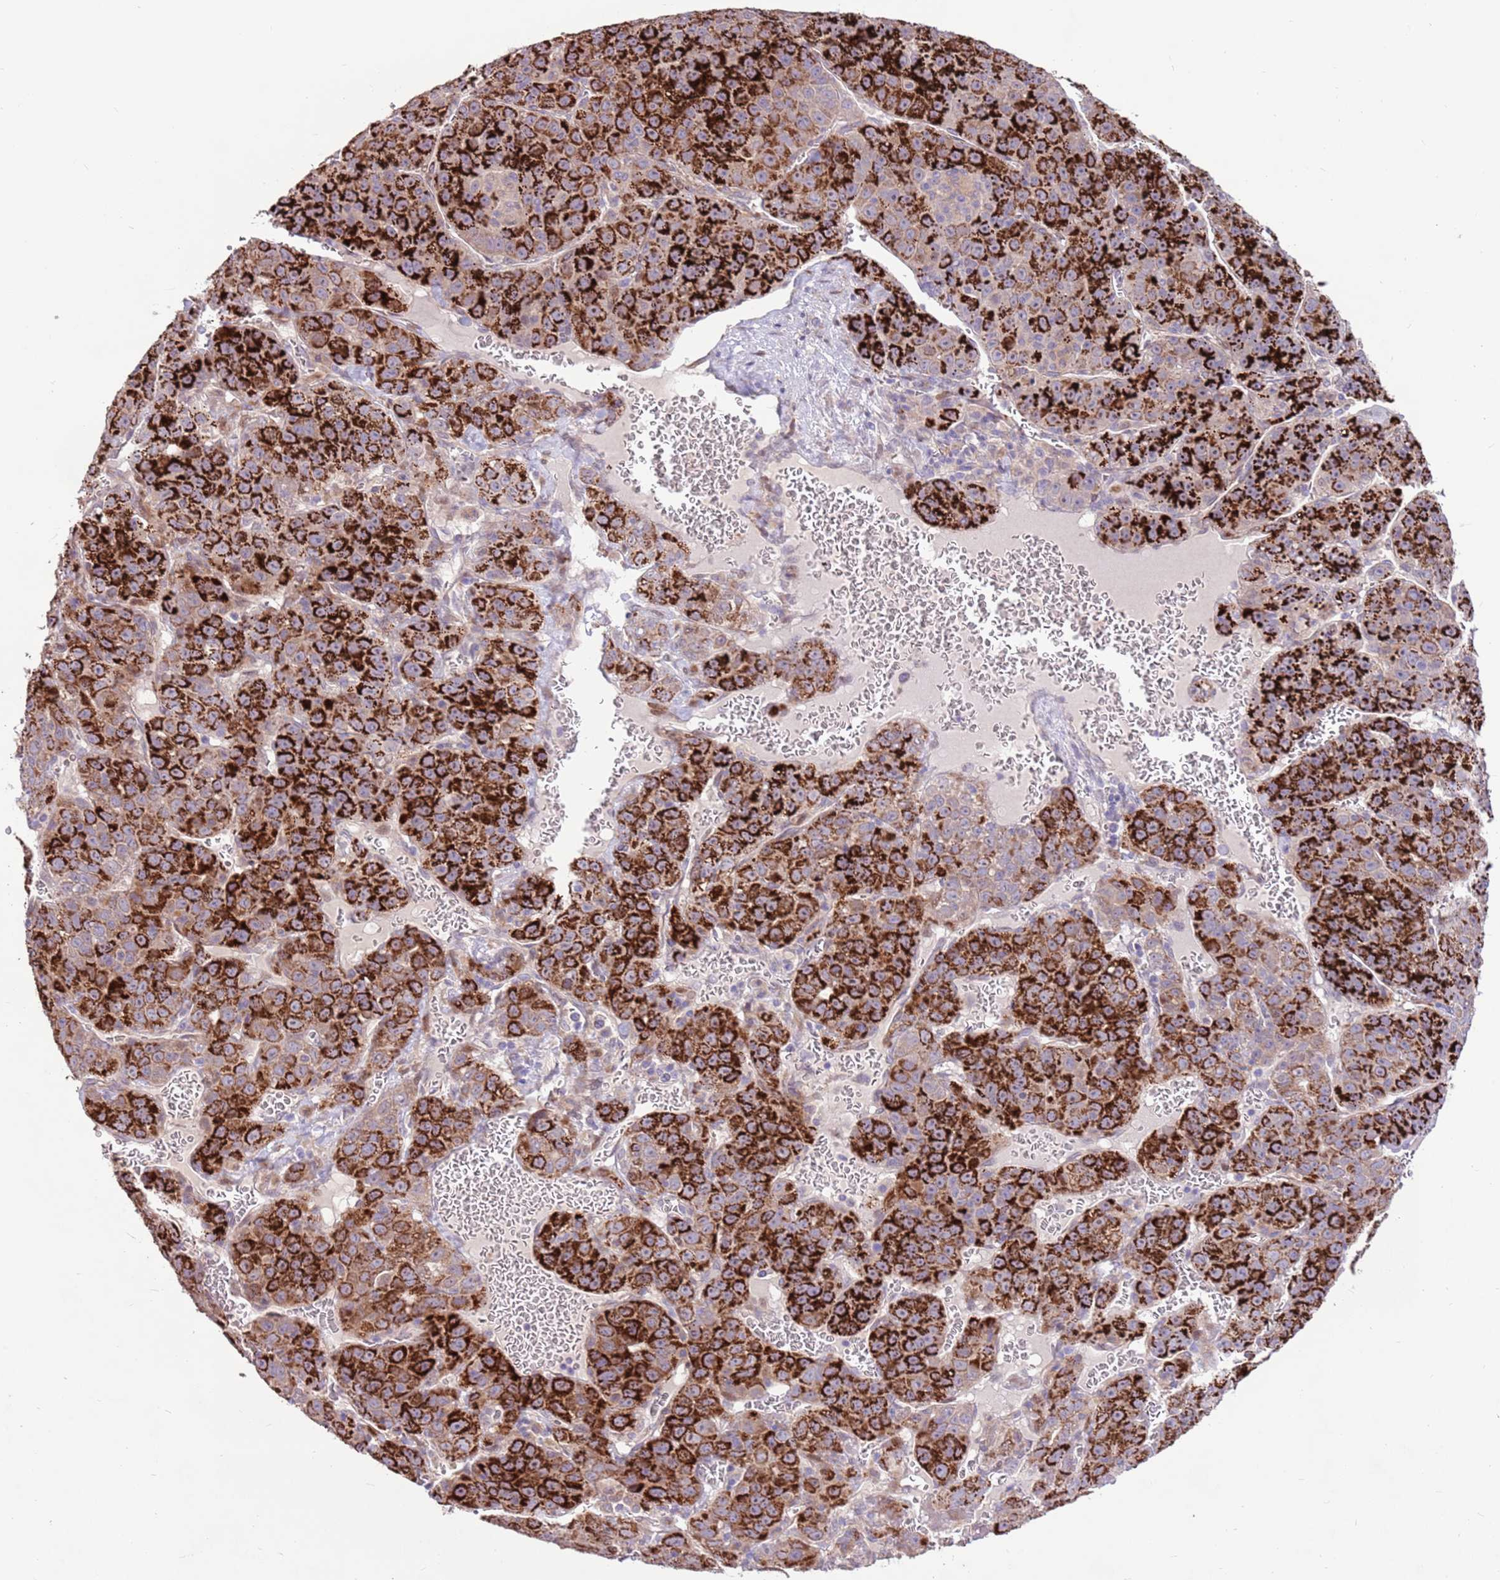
{"staining": {"intensity": "strong", "quantity": ">75%", "location": "cytoplasmic/membranous"}, "tissue": "liver cancer", "cell_type": "Tumor cells", "image_type": "cancer", "snomed": [{"axis": "morphology", "description": "Carcinoma, Hepatocellular, NOS"}, {"axis": "topography", "description": "Liver"}], "caption": "Immunohistochemical staining of human hepatocellular carcinoma (liver) reveals high levels of strong cytoplasmic/membranous protein positivity in approximately >75% of tumor cells. The staining is performed using DAB (3,3'-diaminobenzidine) brown chromogen to label protein expression. The nuclei are counter-stained blue using hematoxylin.", "gene": "LGI4", "patient": {"sex": "female", "age": 53}}